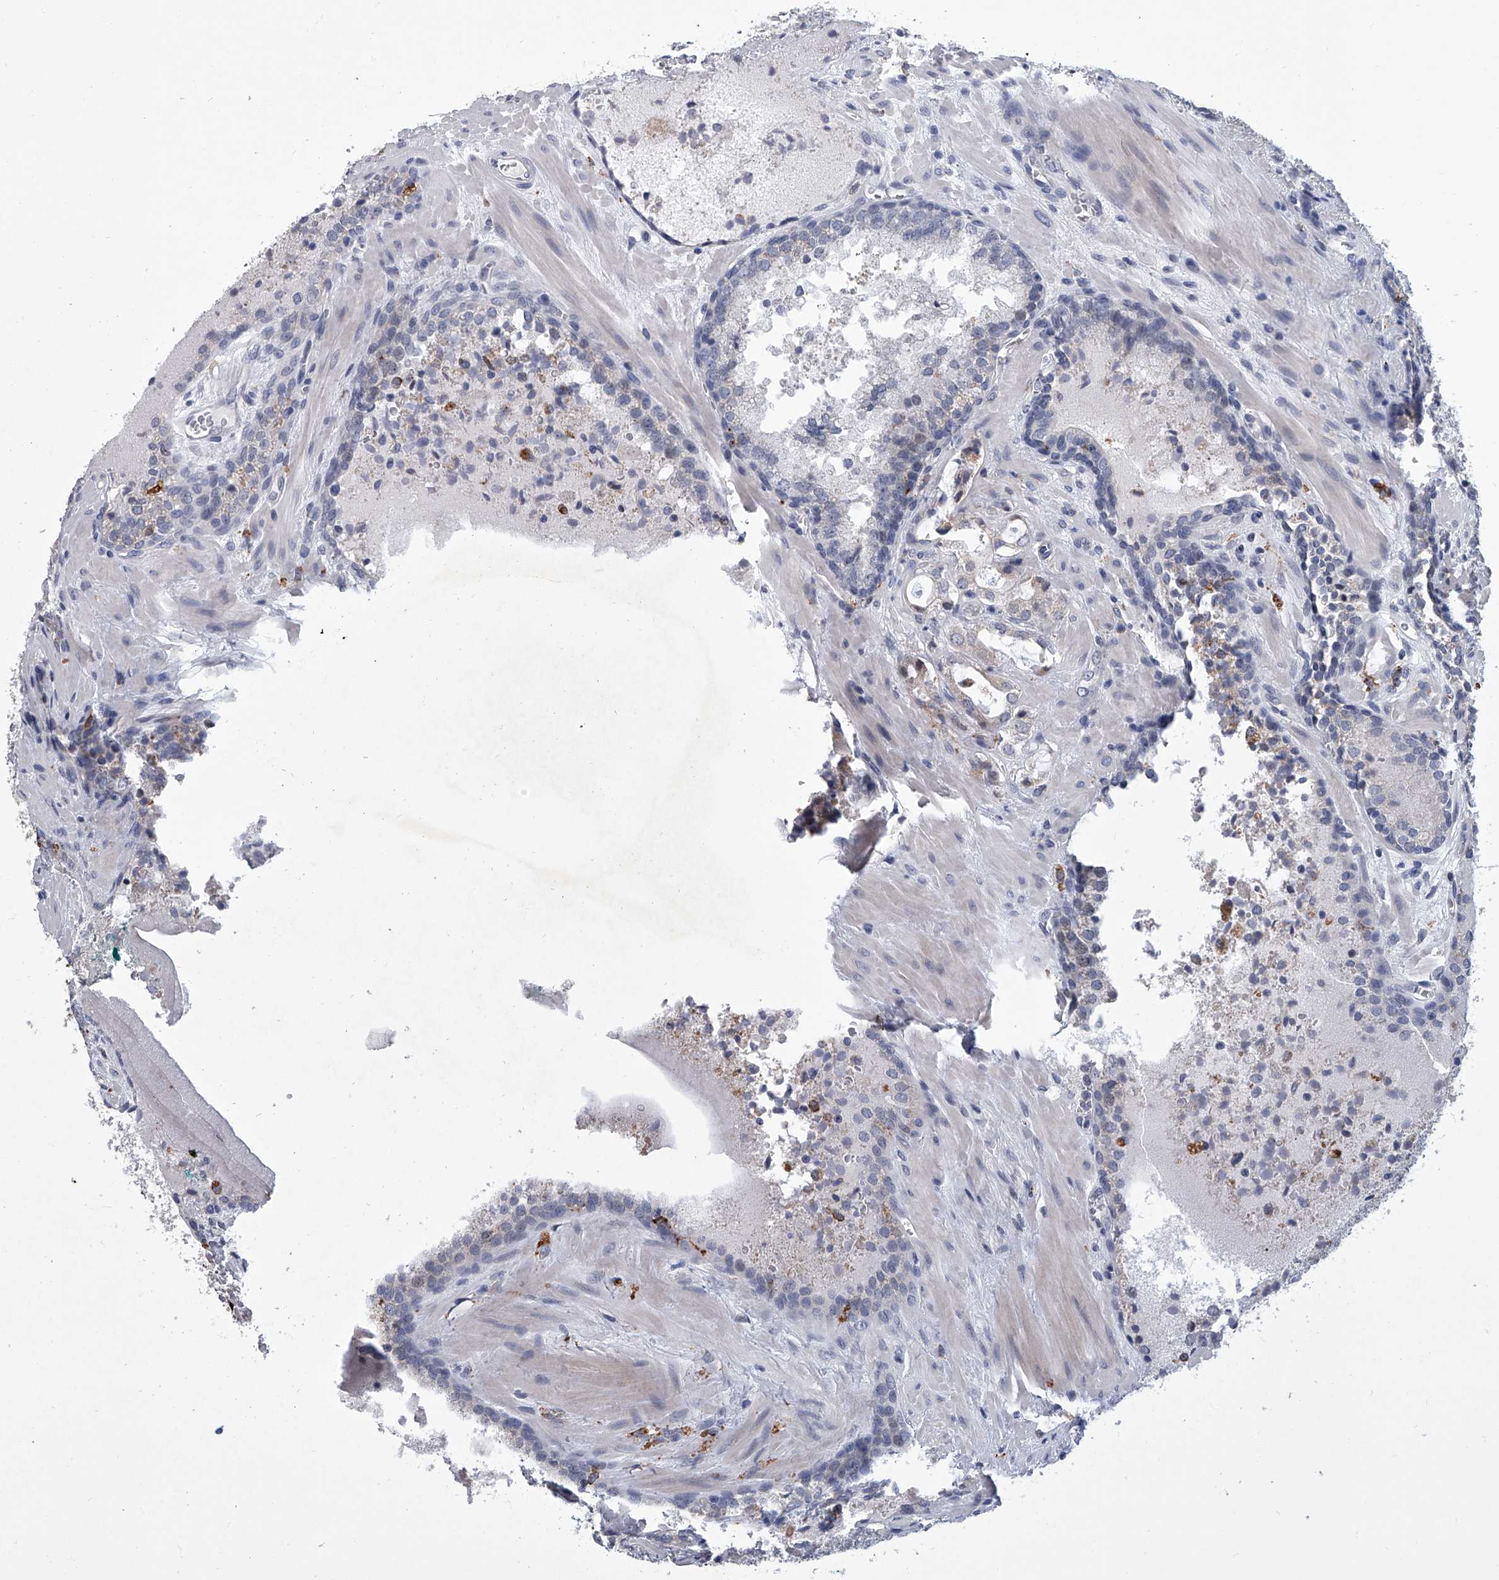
{"staining": {"intensity": "negative", "quantity": "none", "location": "none"}, "tissue": "prostate cancer", "cell_type": "Tumor cells", "image_type": "cancer", "snomed": [{"axis": "morphology", "description": "Adenocarcinoma, Low grade"}, {"axis": "topography", "description": "Prostate"}], "caption": "This is a photomicrograph of immunohistochemistry (IHC) staining of prostate cancer, which shows no staining in tumor cells. Nuclei are stained in blue.", "gene": "TRIM8", "patient": {"sex": "male", "age": 67}}